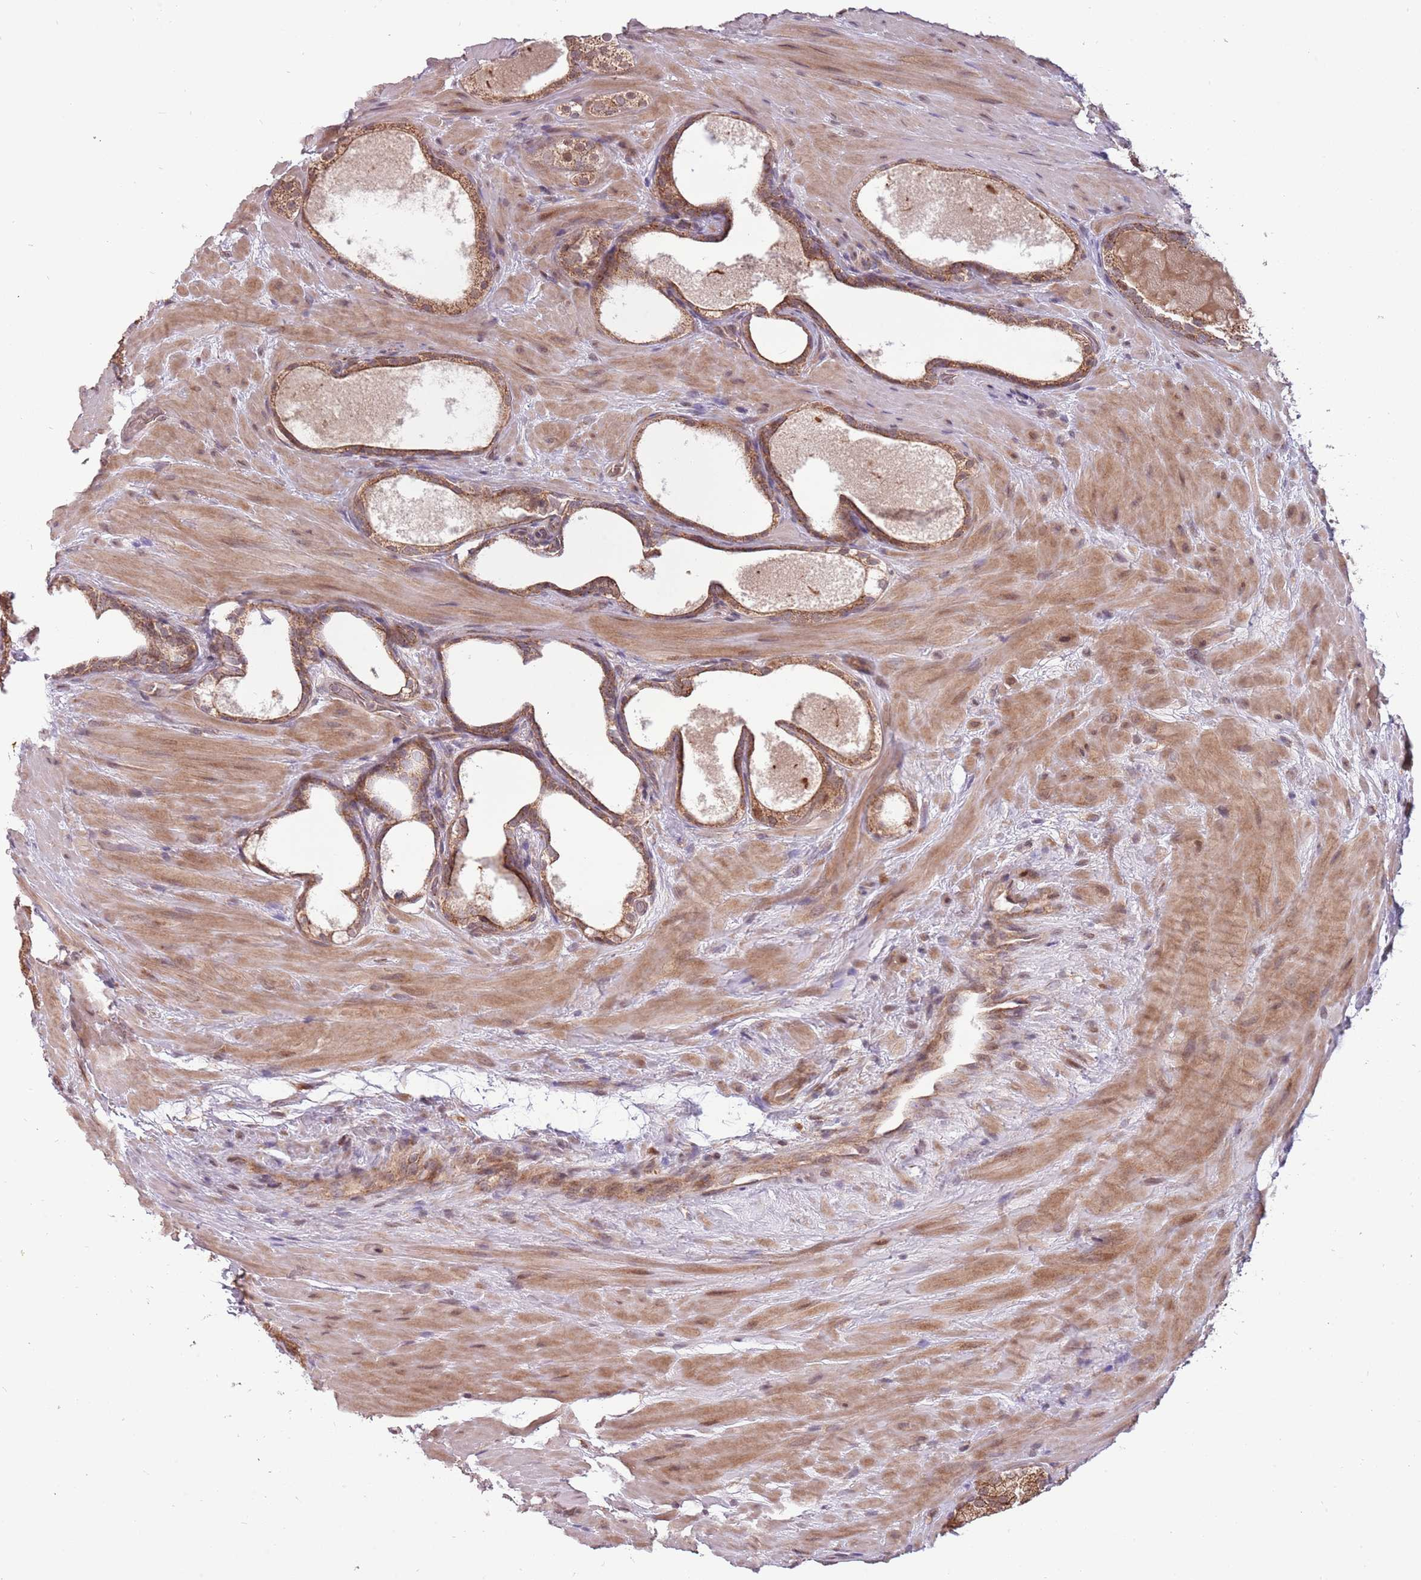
{"staining": {"intensity": "moderate", "quantity": ">75%", "location": "cytoplasmic/membranous"}, "tissue": "prostate cancer", "cell_type": "Tumor cells", "image_type": "cancer", "snomed": [{"axis": "morphology", "description": "Adenocarcinoma, High grade"}, {"axis": "topography", "description": "Prostate"}], "caption": "Prostate cancer stained with a brown dye shows moderate cytoplasmic/membranous positive expression in approximately >75% of tumor cells.", "gene": "RNF181", "patient": {"sex": "male", "age": 60}}